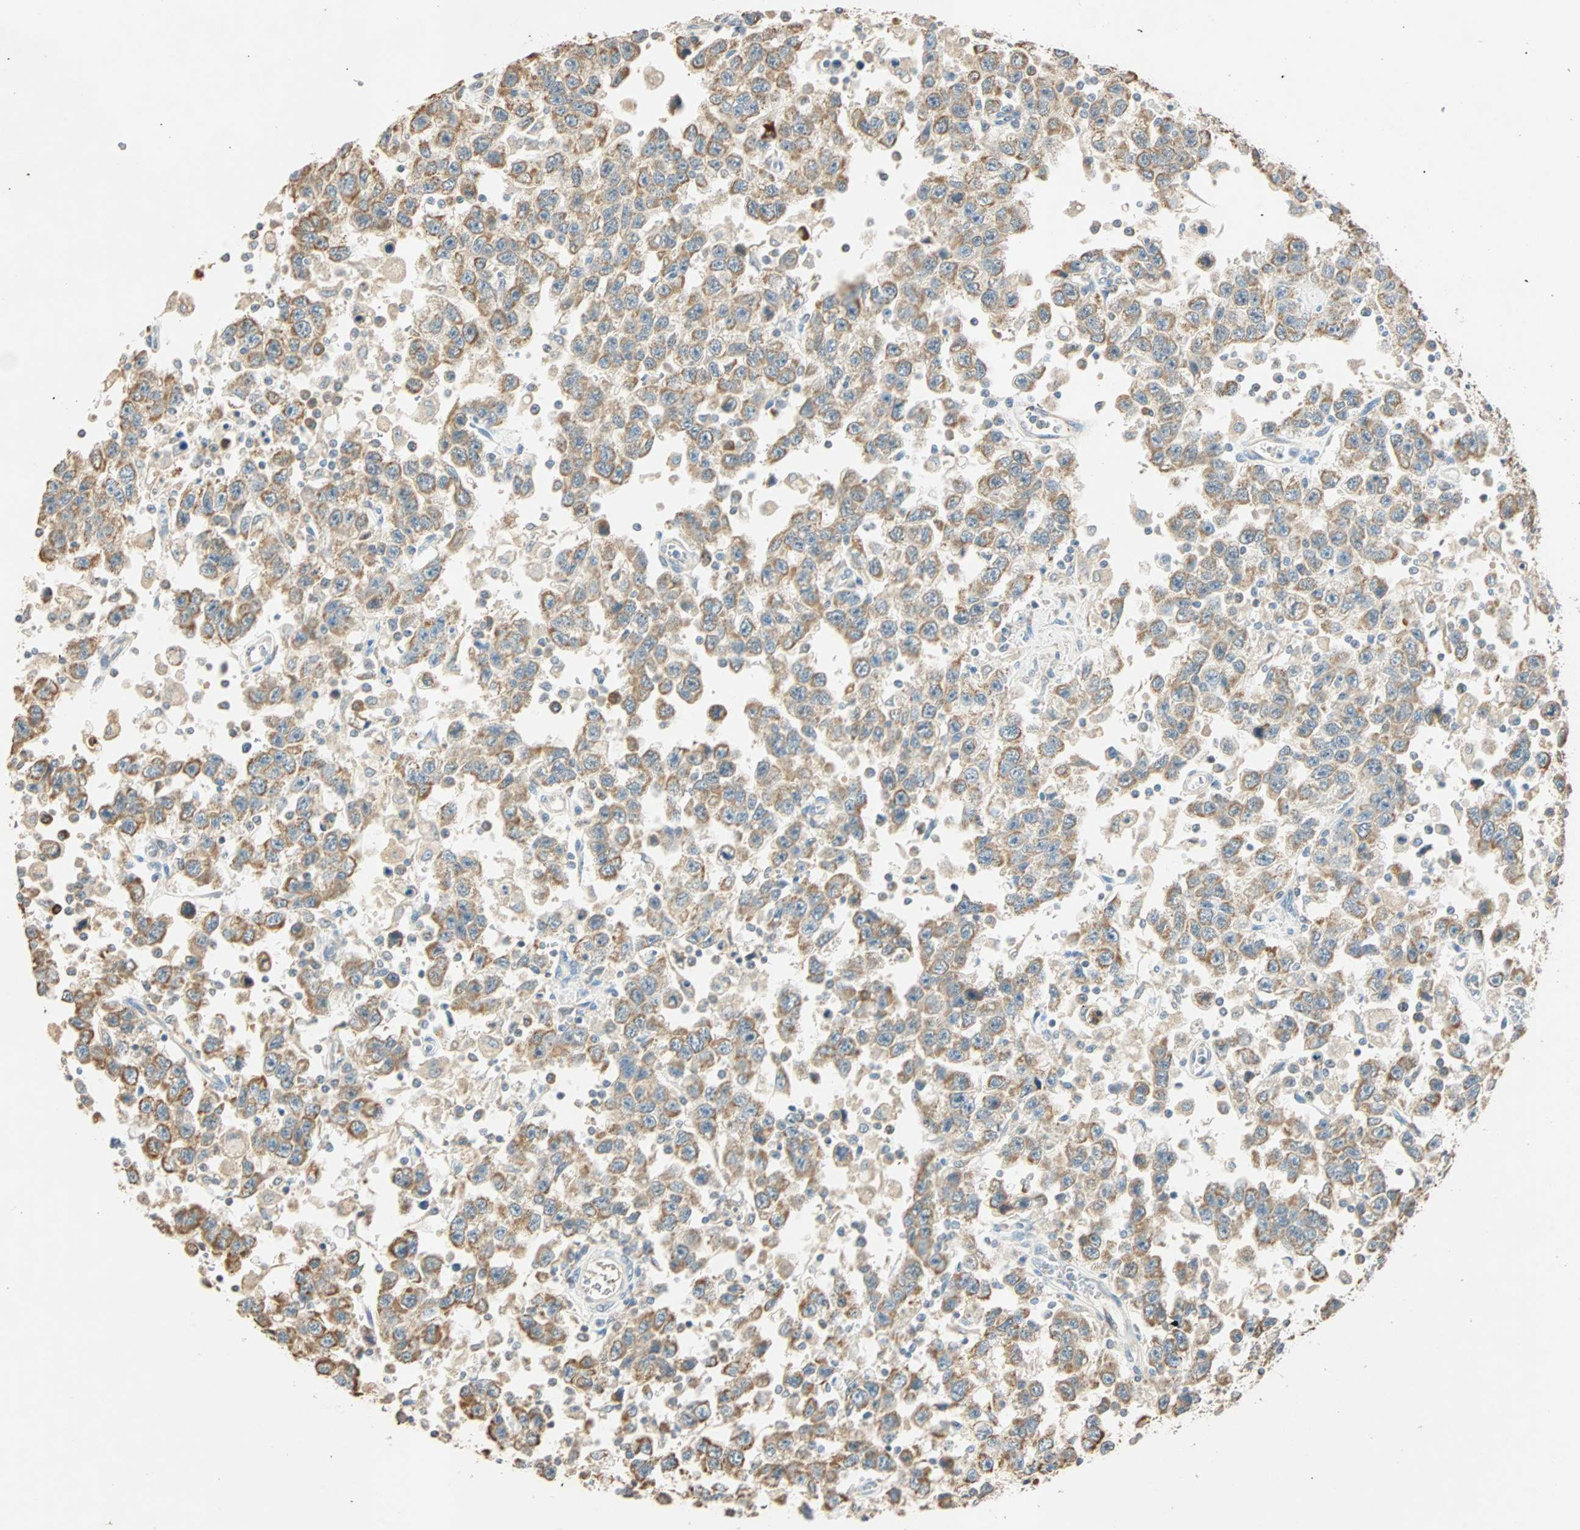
{"staining": {"intensity": "moderate", "quantity": ">75%", "location": "cytoplasmic/membranous"}, "tissue": "testis cancer", "cell_type": "Tumor cells", "image_type": "cancer", "snomed": [{"axis": "morphology", "description": "Seminoma, NOS"}, {"axis": "topography", "description": "Testis"}], "caption": "This image reveals immunohistochemistry staining of seminoma (testis), with medium moderate cytoplasmic/membranous positivity in about >75% of tumor cells.", "gene": "RAD18", "patient": {"sex": "male", "age": 41}}